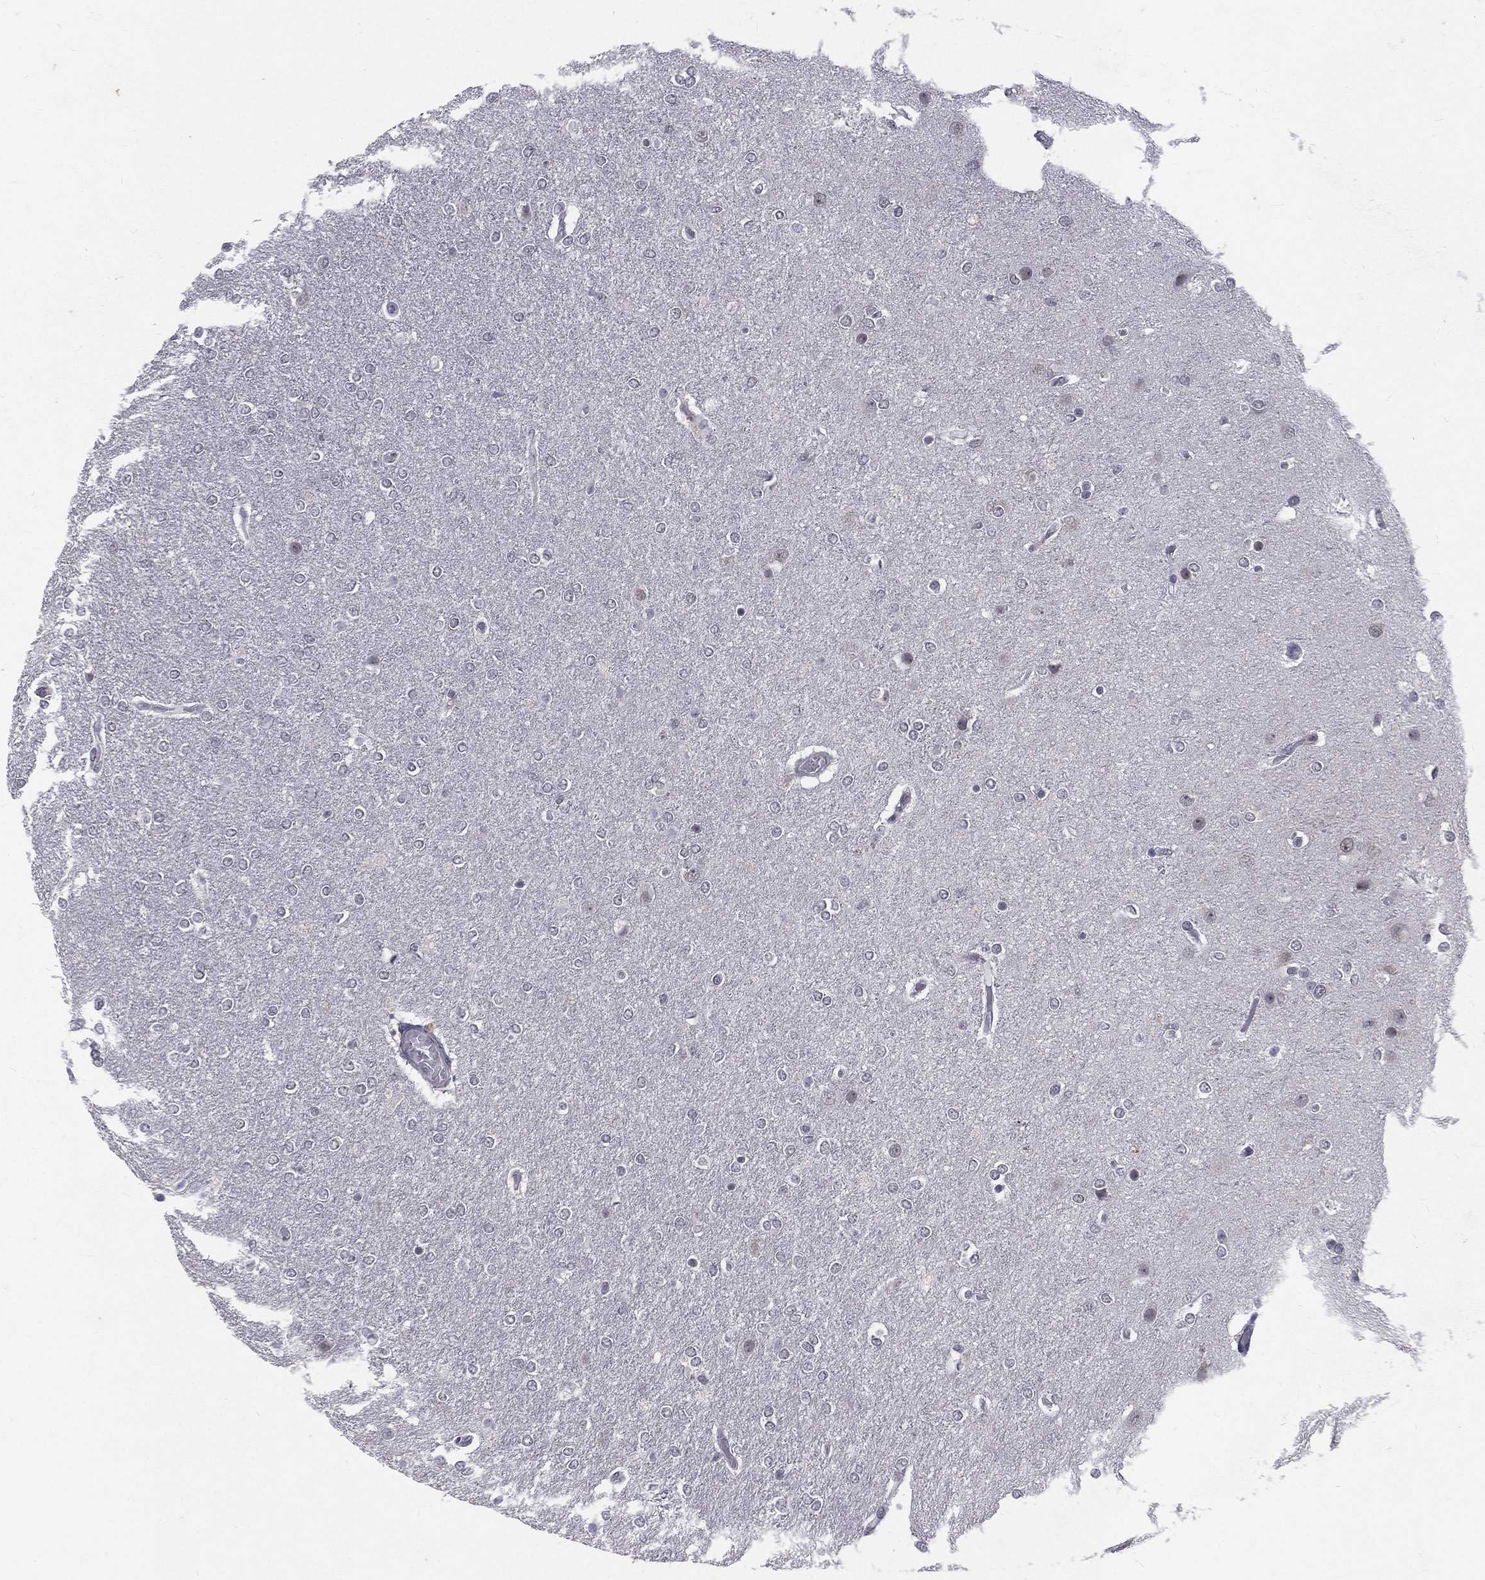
{"staining": {"intensity": "negative", "quantity": "none", "location": "none"}, "tissue": "glioma", "cell_type": "Tumor cells", "image_type": "cancer", "snomed": [{"axis": "morphology", "description": "Glioma, malignant, High grade"}, {"axis": "topography", "description": "Brain"}], "caption": "Immunohistochemistry (IHC) photomicrograph of neoplastic tissue: human glioma stained with DAB reveals no significant protein staining in tumor cells.", "gene": "MORC2", "patient": {"sex": "female", "age": 61}}